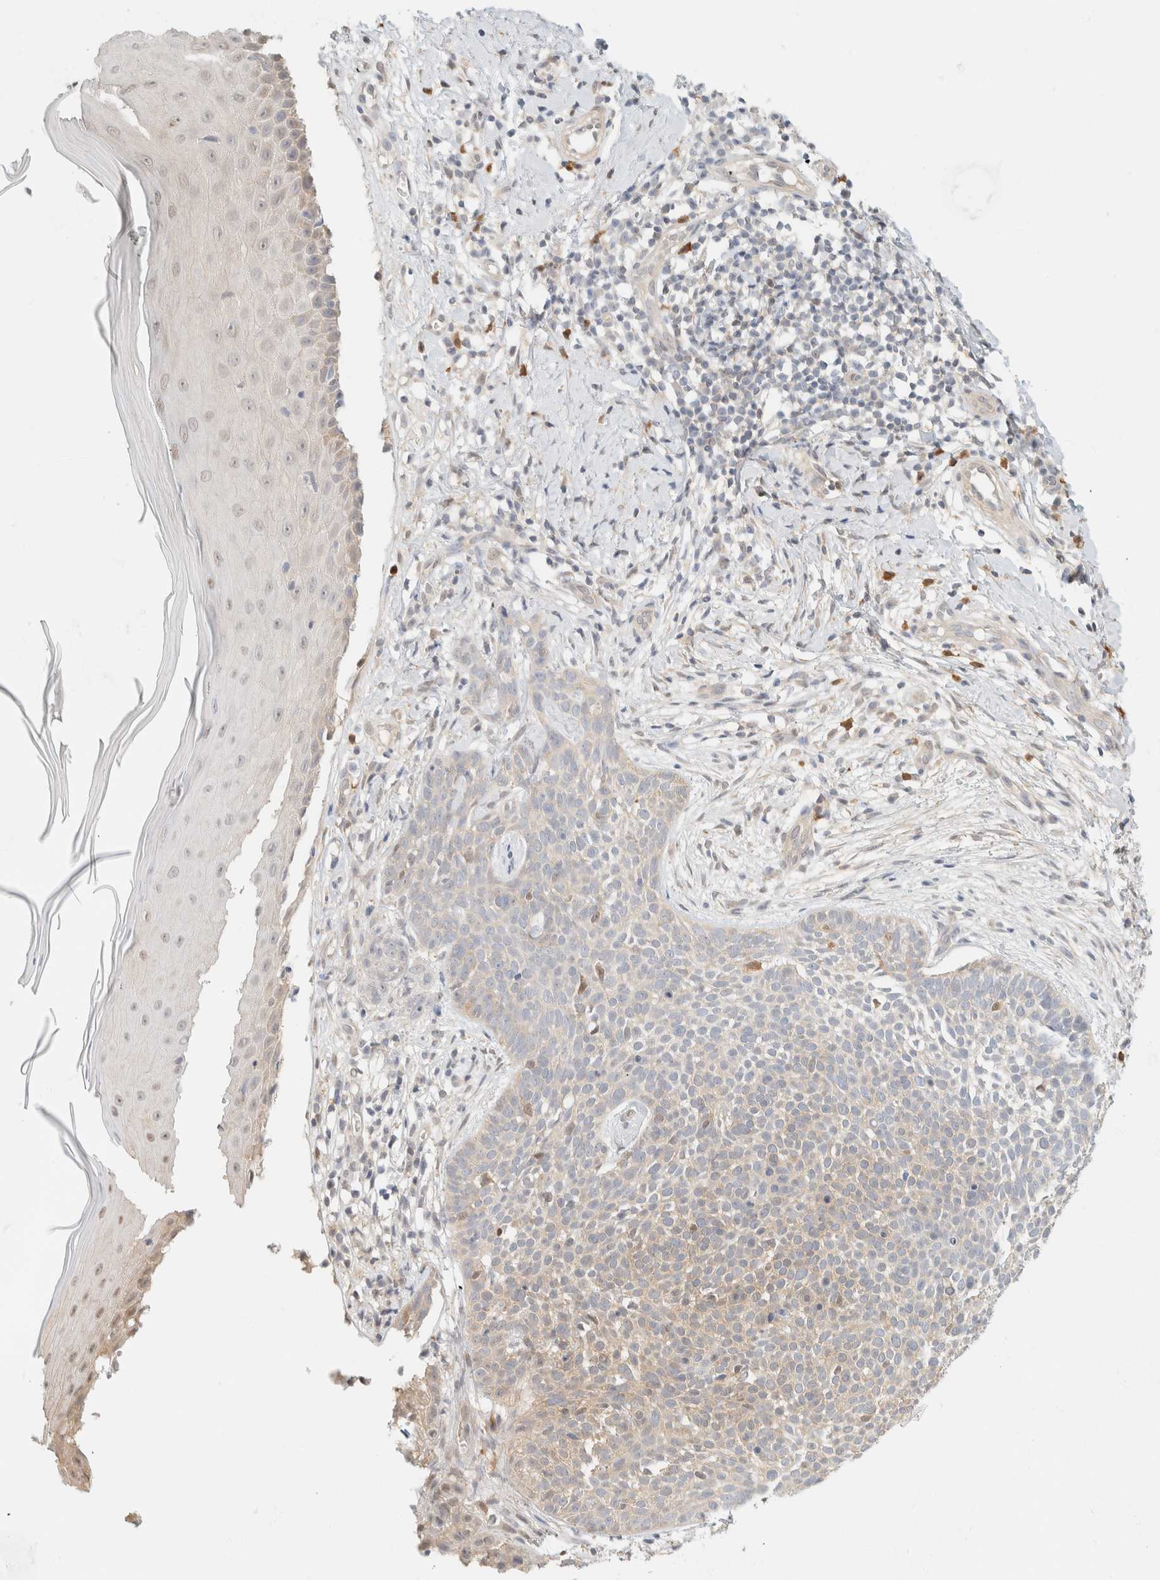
{"staining": {"intensity": "weak", "quantity": "<25%", "location": "cytoplasmic/membranous"}, "tissue": "skin cancer", "cell_type": "Tumor cells", "image_type": "cancer", "snomed": [{"axis": "morphology", "description": "Normal tissue, NOS"}, {"axis": "morphology", "description": "Basal cell carcinoma"}, {"axis": "topography", "description": "Skin"}], "caption": "Immunohistochemistry micrograph of human skin cancer stained for a protein (brown), which demonstrates no positivity in tumor cells.", "gene": "GPI", "patient": {"sex": "male", "age": 67}}